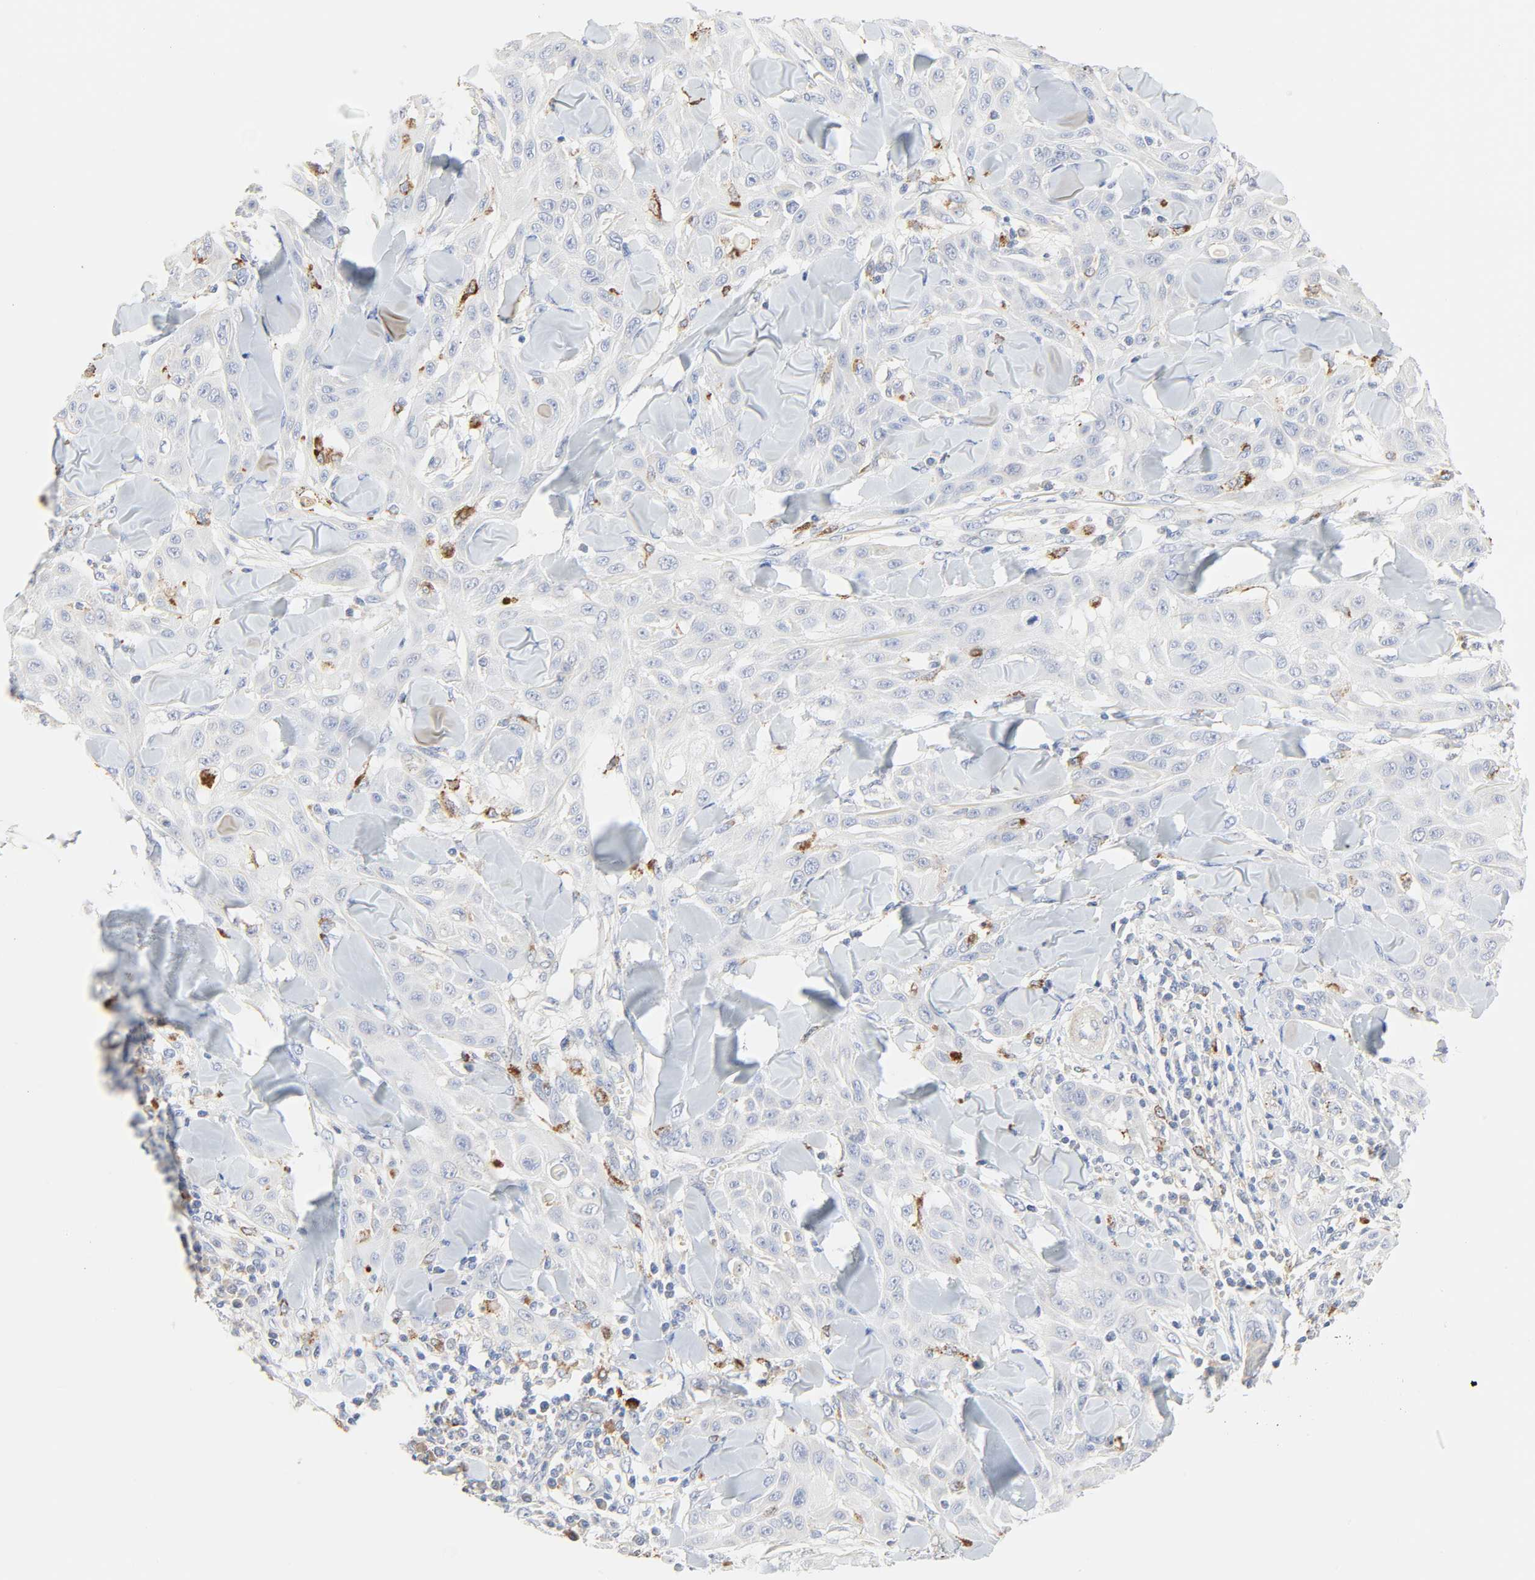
{"staining": {"intensity": "negative", "quantity": "none", "location": "none"}, "tissue": "skin cancer", "cell_type": "Tumor cells", "image_type": "cancer", "snomed": [{"axis": "morphology", "description": "Squamous cell carcinoma, NOS"}, {"axis": "topography", "description": "Skin"}], "caption": "Tumor cells are negative for protein expression in human skin cancer.", "gene": "CAMK2A", "patient": {"sex": "male", "age": 24}}